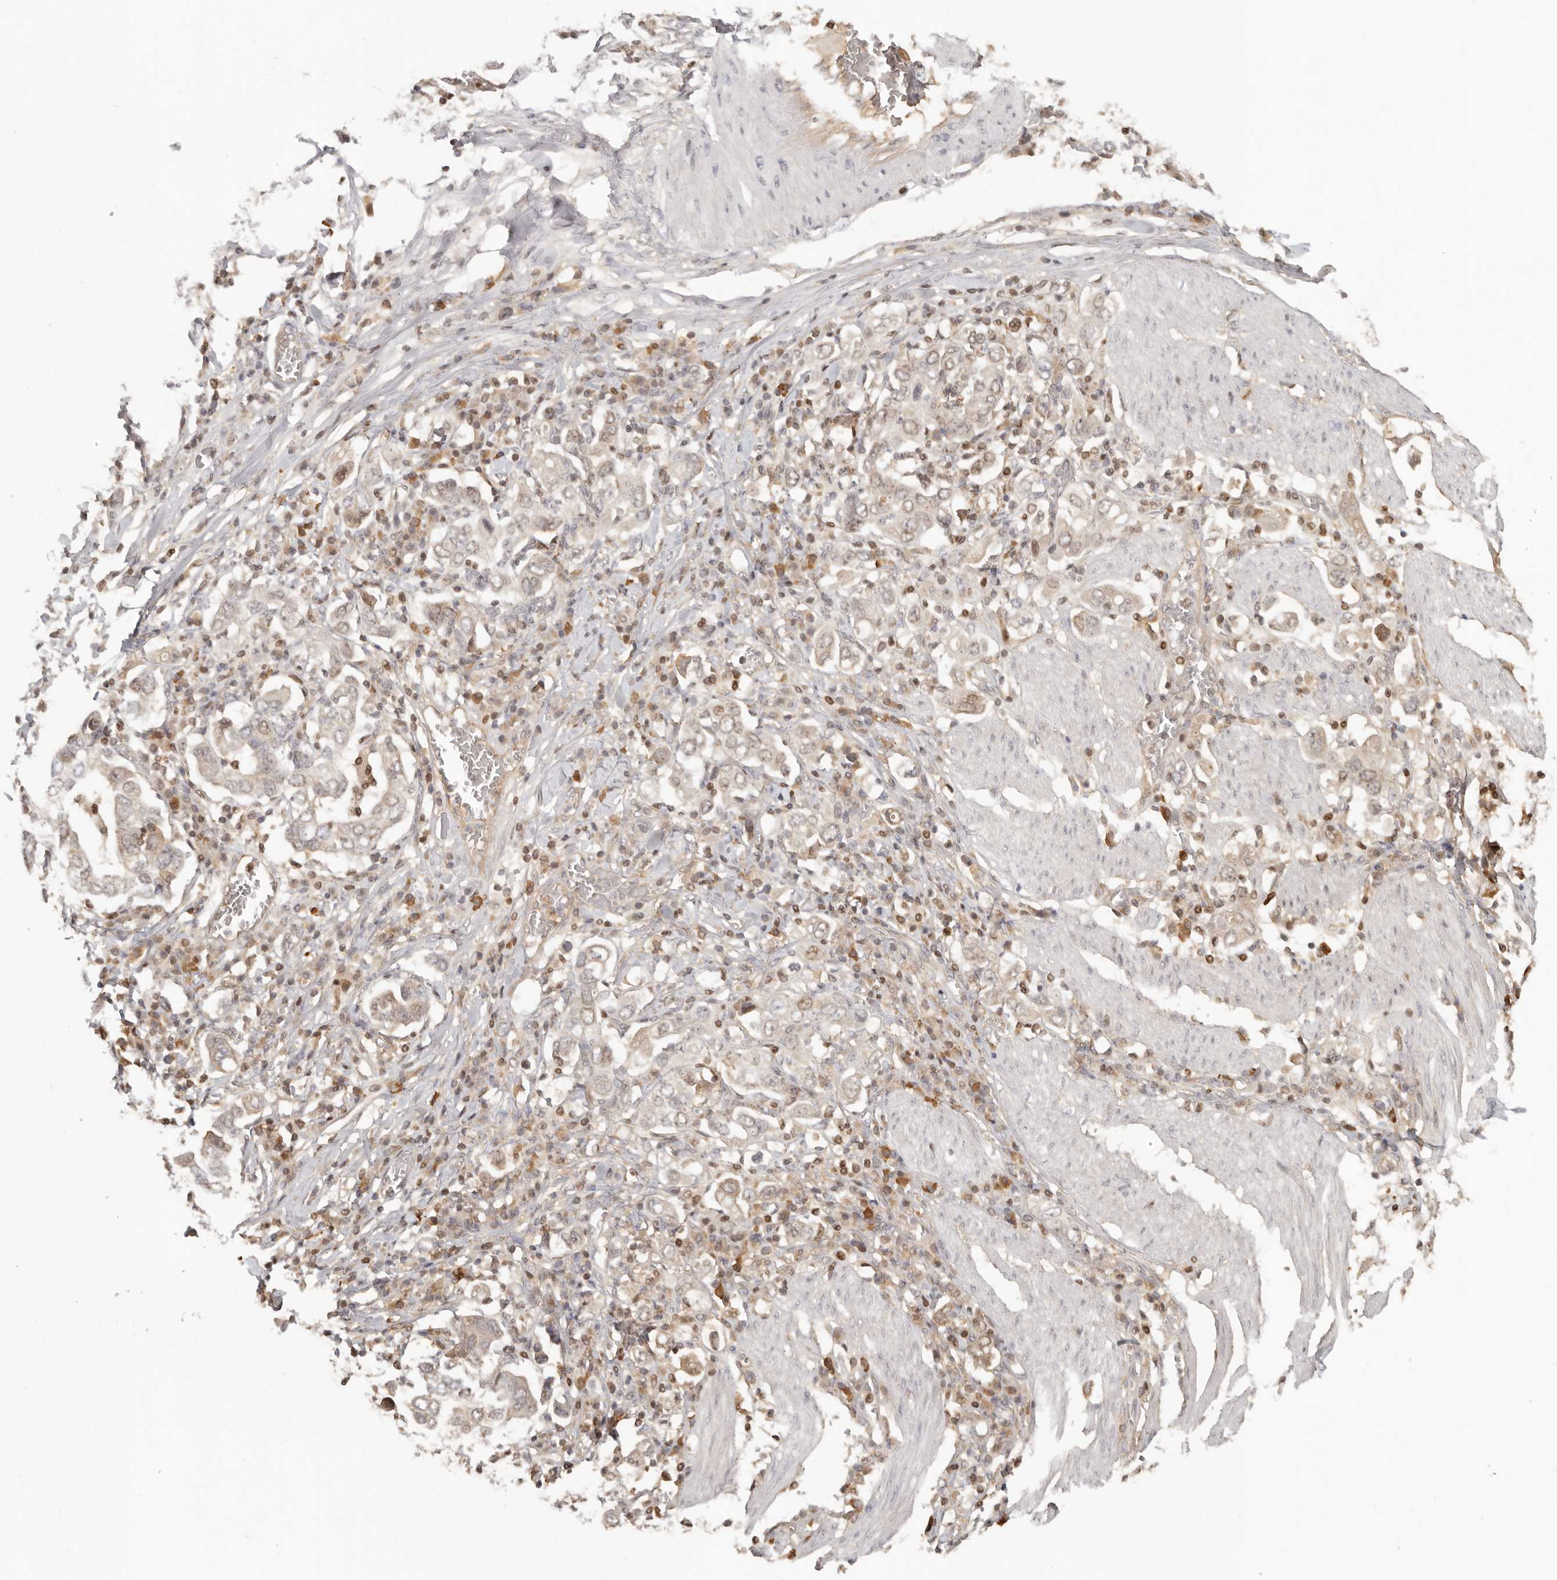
{"staining": {"intensity": "negative", "quantity": "none", "location": "none"}, "tissue": "stomach cancer", "cell_type": "Tumor cells", "image_type": "cancer", "snomed": [{"axis": "morphology", "description": "Adenocarcinoma, NOS"}, {"axis": "topography", "description": "Stomach, upper"}], "caption": "IHC histopathology image of stomach adenocarcinoma stained for a protein (brown), which shows no positivity in tumor cells. (DAB immunohistochemistry (IHC) with hematoxylin counter stain).", "gene": "PSMA5", "patient": {"sex": "male", "age": 62}}